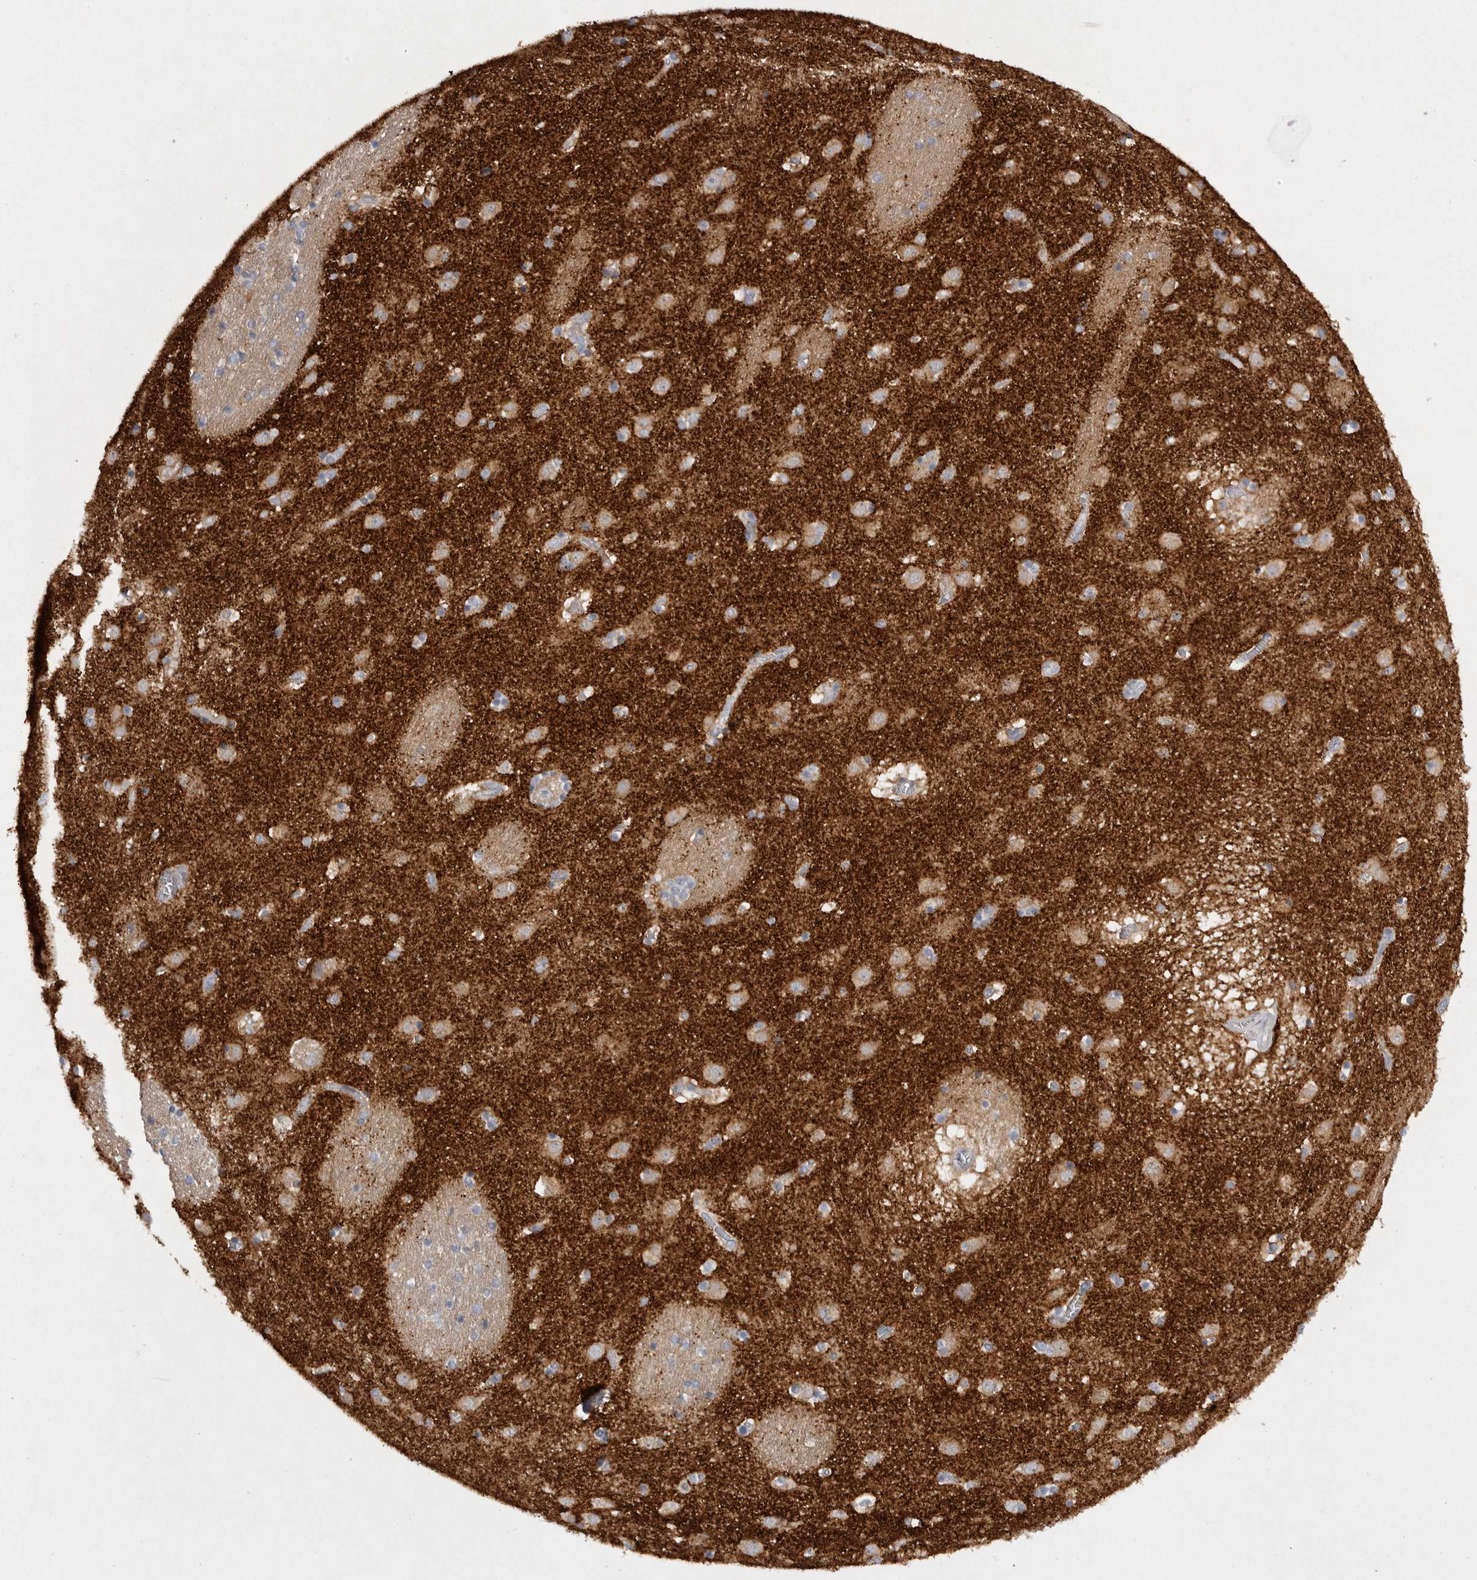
{"staining": {"intensity": "weak", "quantity": "25%-75%", "location": "cytoplasmic/membranous"}, "tissue": "caudate", "cell_type": "Glial cells", "image_type": "normal", "snomed": [{"axis": "morphology", "description": "Normal tissue, NOS"}, {"axis": "topography", "description": "Lateral ventricle wall"}], "caption": "Immunohistochemical staining of benign human caudate demonstrates 25%-75% levels of weak cytoplasmic/membranous protein positivity in about 25%-75% of glial cells. Using DAB (brown) and hematoxylin (blue) stains, captured at high magnification using brightfield microscopy.", "gene": "EDEM3", "patient": {"sex": "male", "age": 70}}